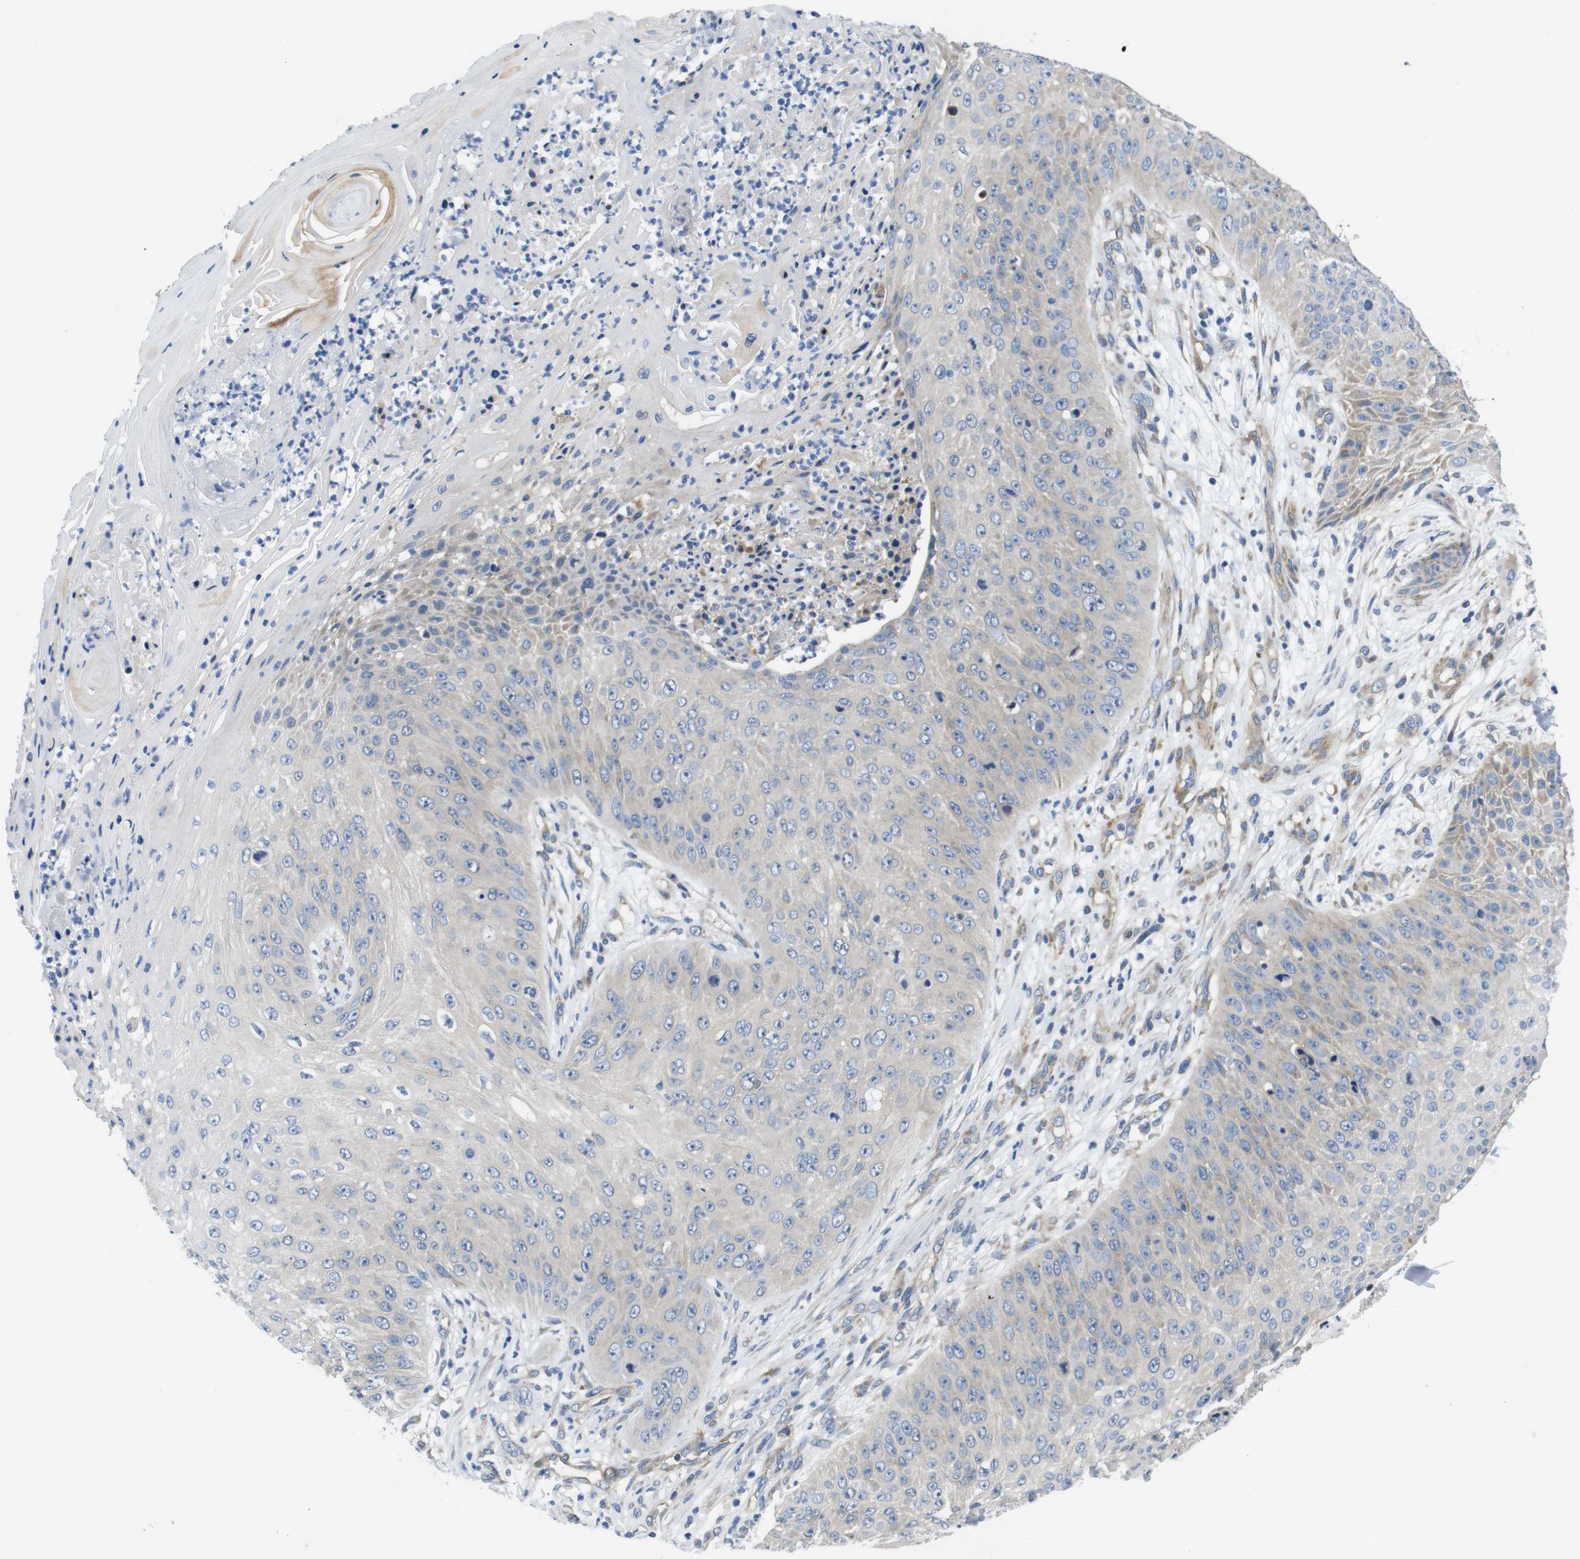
{"staining": {"intensity": "negative", "quantity": "none", "location": "none"}, "tissue": "skin cancer", "cell_type": "Tumor cells", "image_type": "cancer", "snomed": [{"axis": "morphology", "description": "Squamous cell carcinoma, NOS"}, {"axis": "topography", "description": "Skin"}], "caption": "This is an immunohistochemistry (IHC) photomicrograph of human squamous cell carcinoma (skin). There is no staining in tumor cells.", "gene": "DCLK1", "patient": {"sex": "female", "age": 80}}